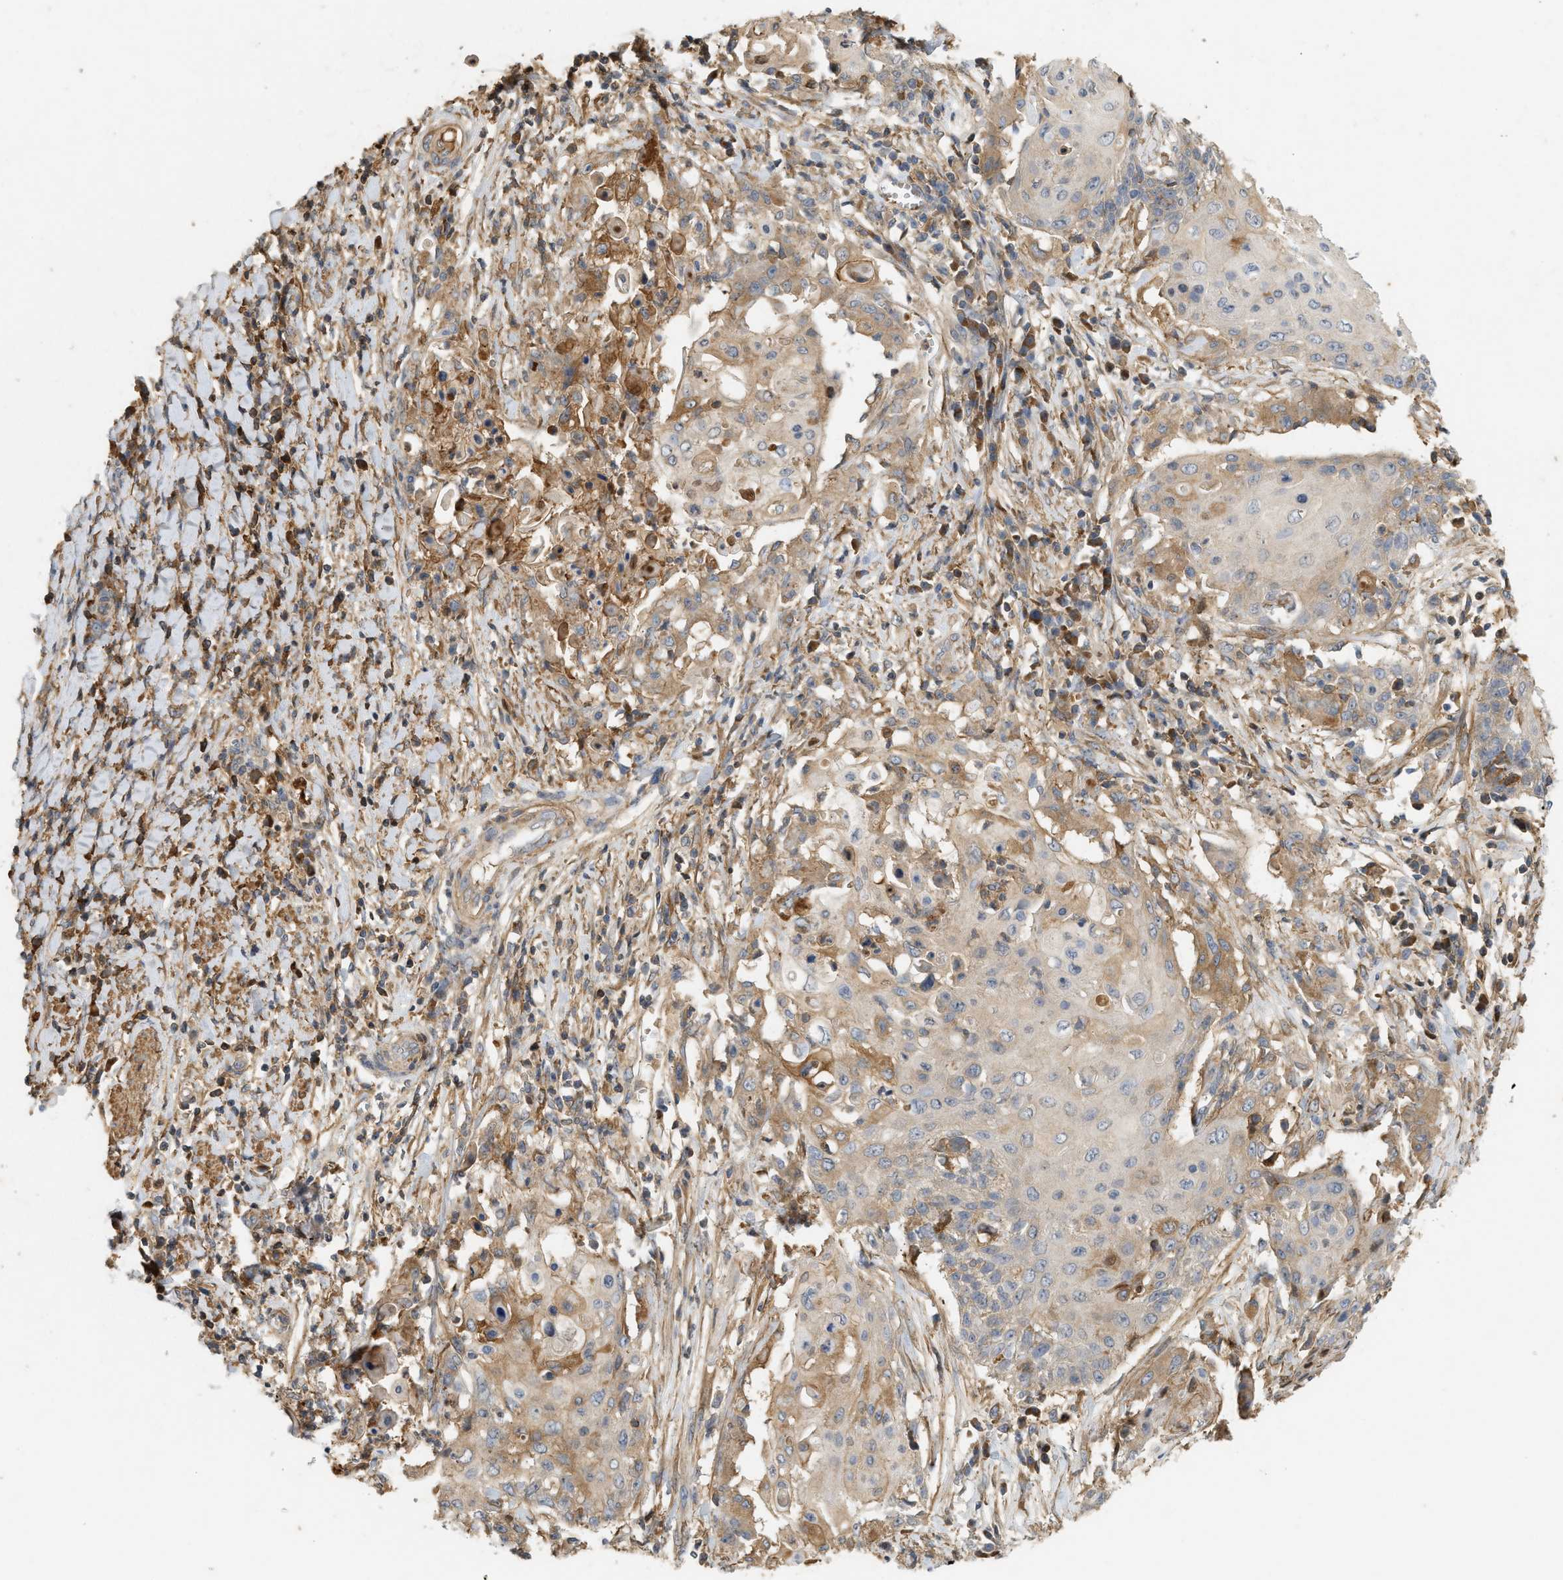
{"staining": {"intensity": "moderate", "quantity": "25%-75%", "location": "cytoplasmic/membranous"}, "tissue": "cervical cancer", "cell_type": "Tumor cells", "image_type": "cancer", "snomed": [{"axis": "morphology", "description": "Squamous cell carcinoma, NOS"}, {"axis": "topography", "description": "Cervix"}], "caption": "A medium amount of moderate cytoplasmic/membranous expression is seen in approximately 25%-75% of tumor cells in squamous cell carcinoma (cervical) tissue.", "gene": "F8", "patient": {"sex": "female", "age": 39}}